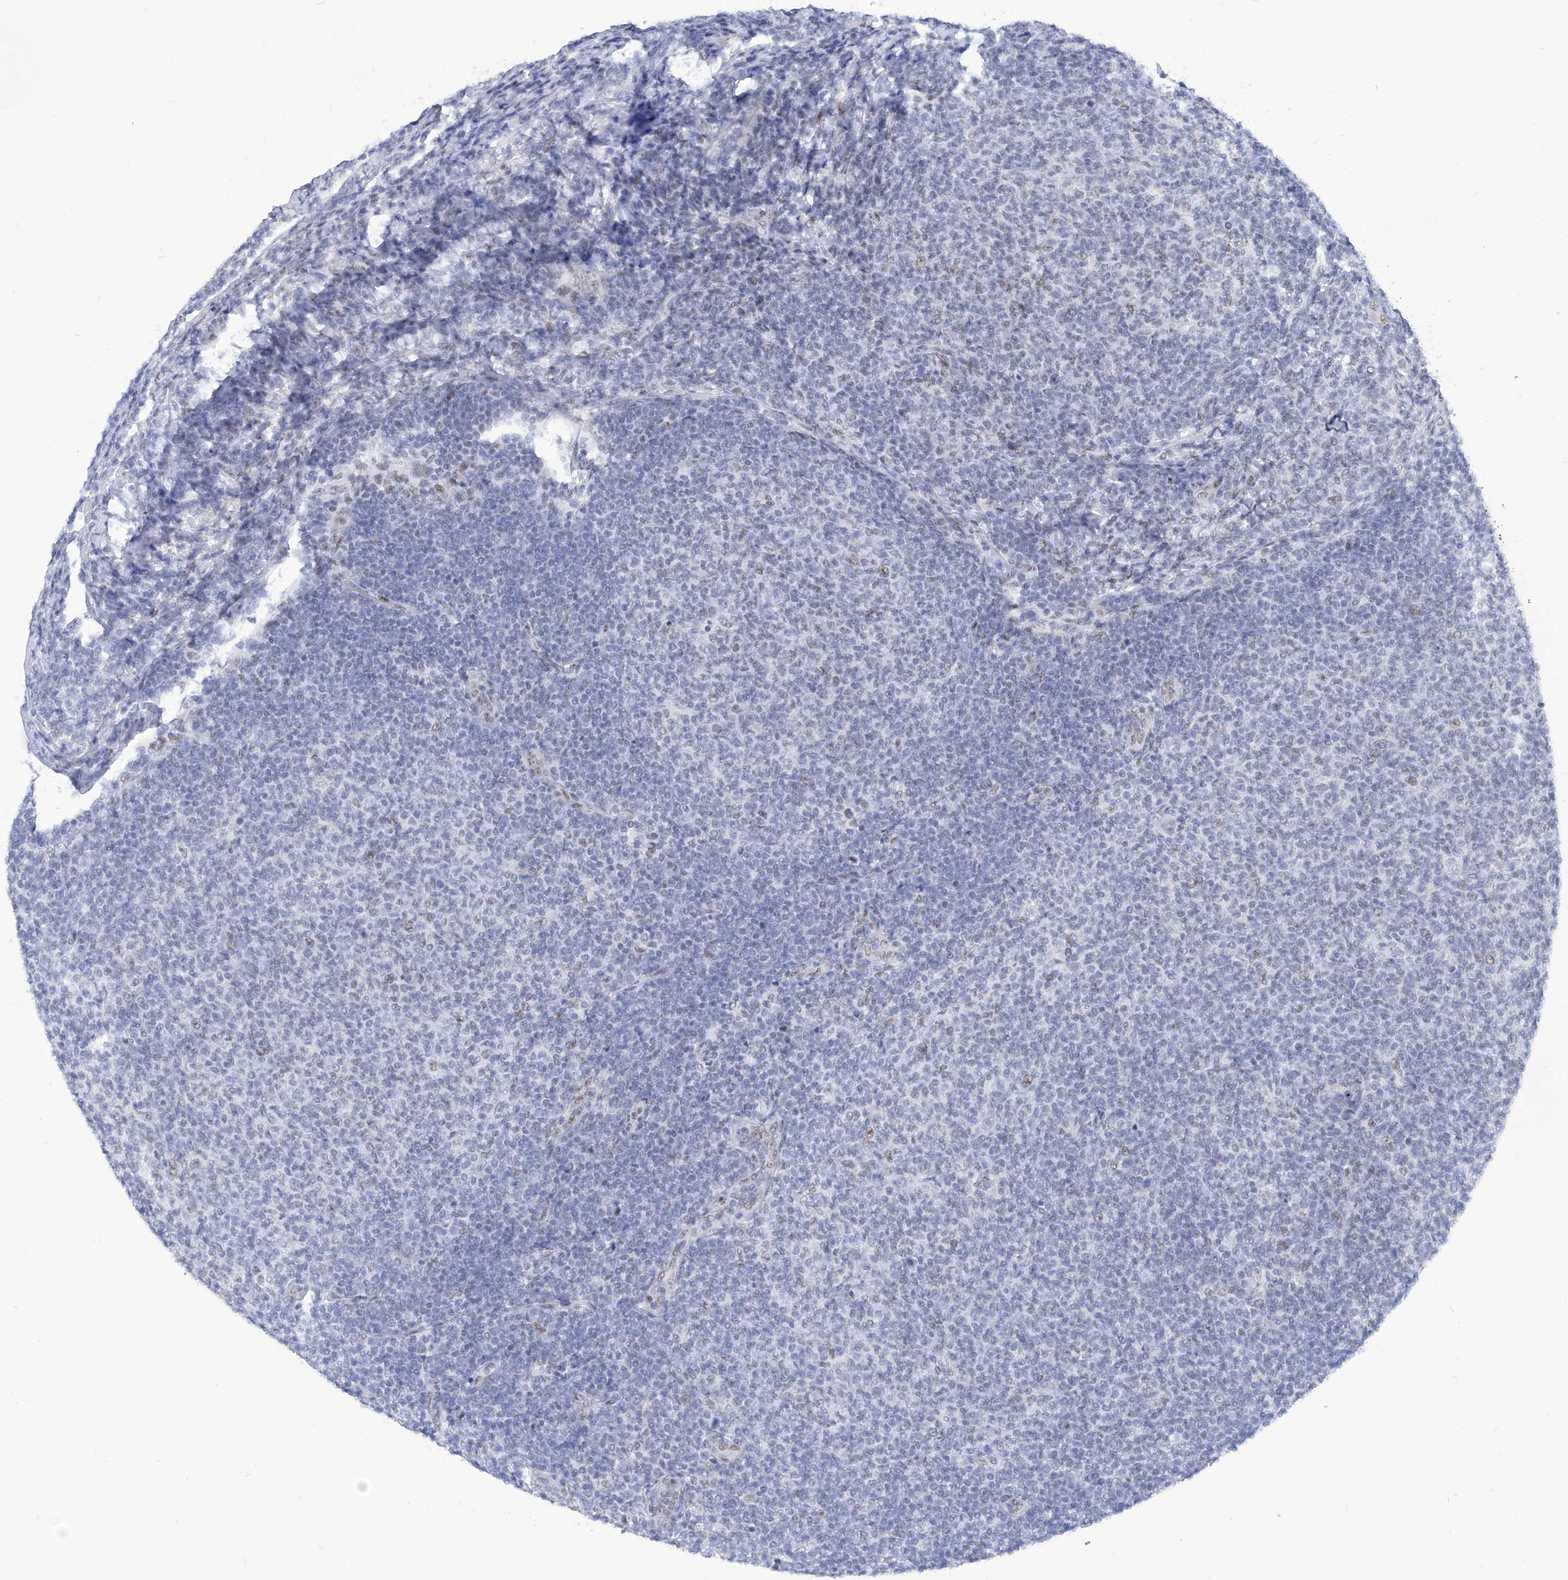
{"staining": {"intensity": "negative", "quantity": "none", "location": "none"}, "tissue": "lymphoma", "cell_type": "Tumor cells", "image_type": "cancer", "snomed": [{"axis": "morphology", "description": "Malignant lymphoma, non-Hodgkin's type, Low grade"}, {"axis": "topography", "description": "Lymph node"}], "caption": "Protein analysis of lymphoma shows no significant positivity in tumor cells.", "gene": "SART1", "patient": {"sex": "male", "age": 66}}